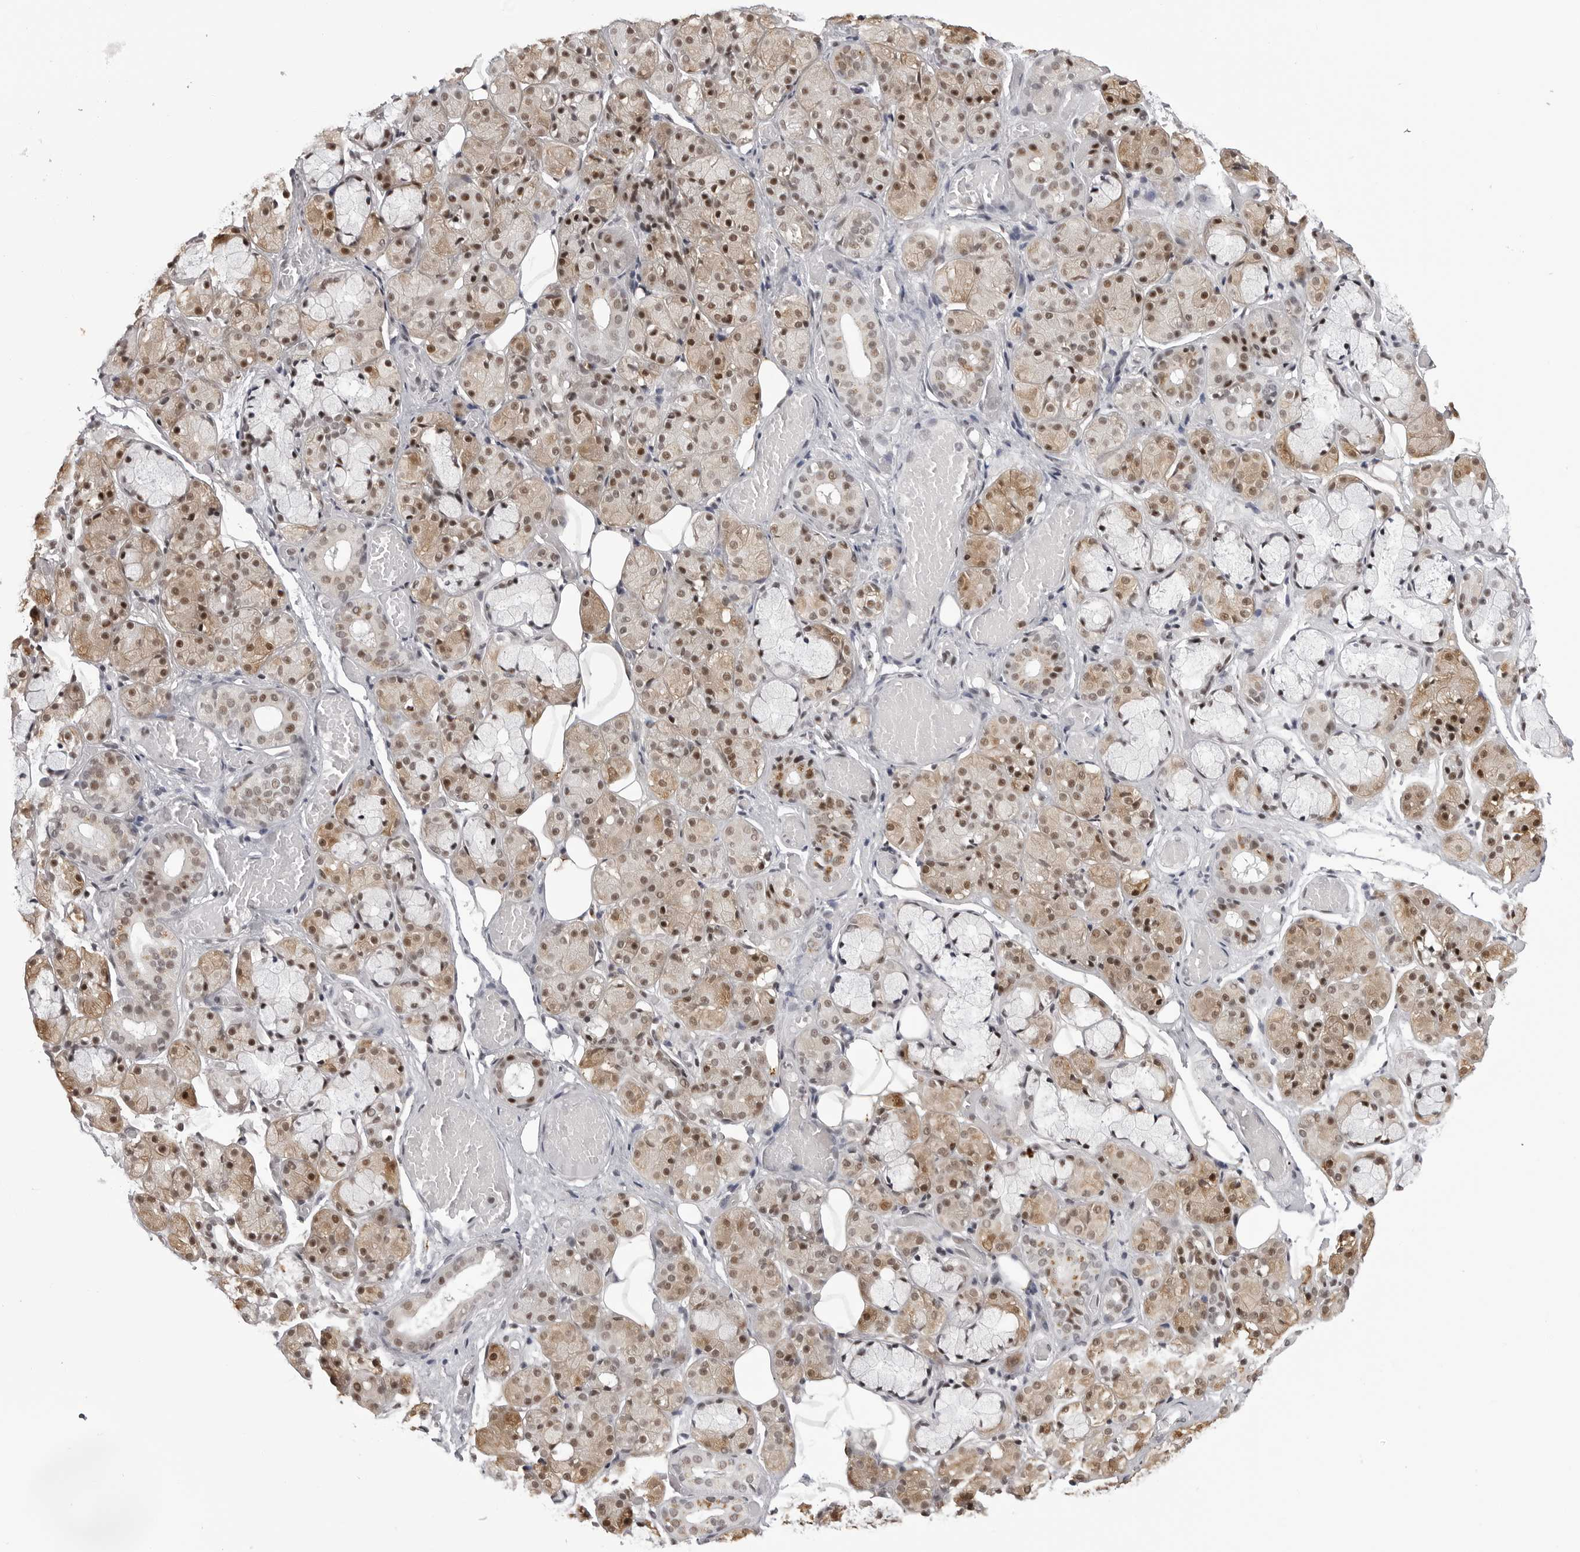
{"staining": {"intensity": "moderate", "quantity": "25%-75%", "location": "cytoplasmic/membranous,nuclear"}, "tissue": "salivary gland", "cell_type": "Glandular cells", "image_type": "normal", "snomed": [{"axis": "morphology", "description": "Normal tissue, NOS"}, {"axis": "topography", "description": "Salivary gland"}], "caption": "Immunohistochemistry image of benign salivary gland: salivary gland stained using immunohistochemistry exhibits medium levels of moderate protein expression localized specifically in the cytoplasmic/membranous,nuclear of glandular cells, appearing as a cytoplasmic/membranous,nuclear brown color.", "gene": "WRAP53", "patient": {"sex": "male", "age": 63}}